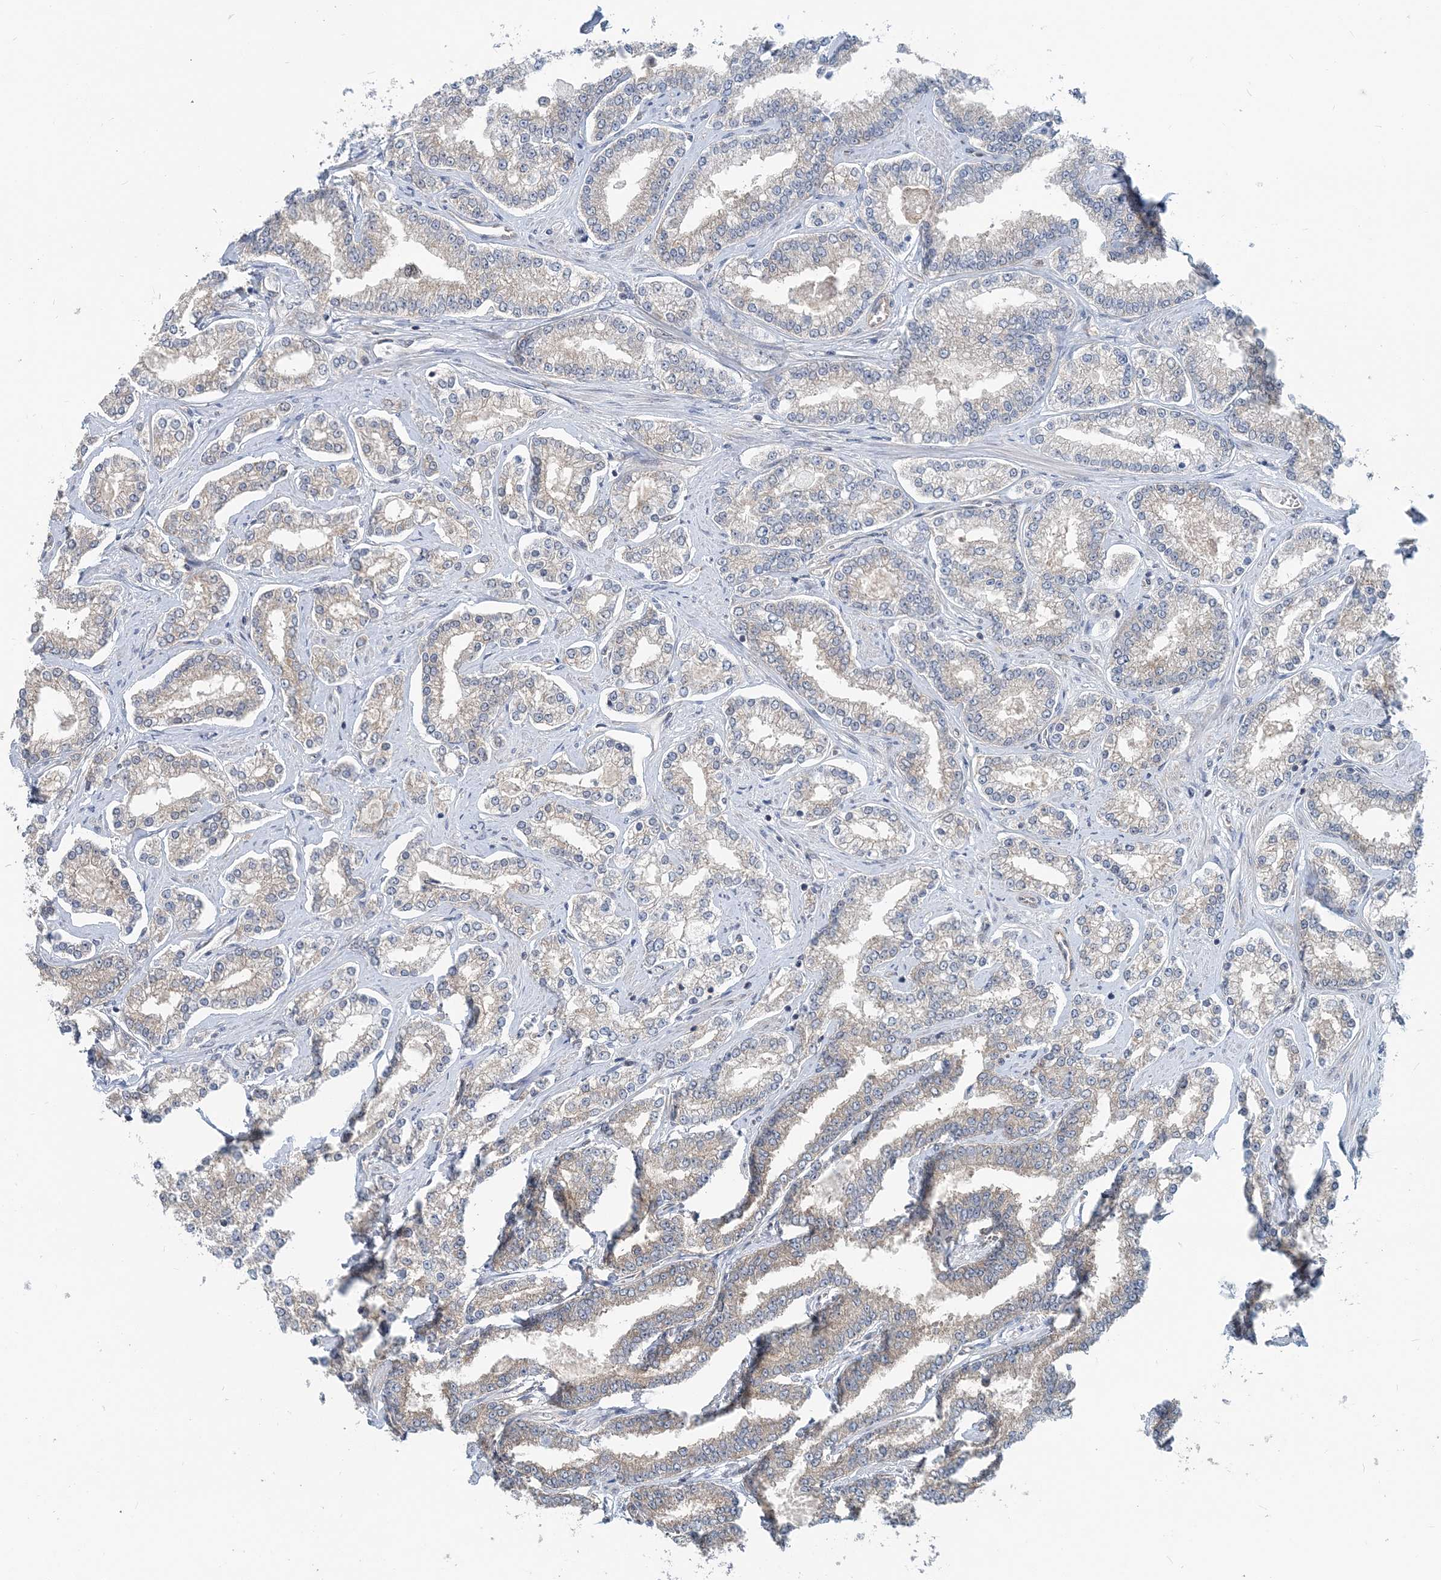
{"staining": {"intensity": "negative", "quantity": "none", "location": "none"}, "tissue": "prostate cancer", "cell_type": "Tumor cells", "image_type": "cancer", "snomed": [{"axis": "morphology", "description": "Normal tissue, NOS"}, {"axis": "morphology", "description": "Adenocarcinoma, High grade"}, {"axis": "topography", "description": "Prostate"}], "caption": "Histopathology image shows no significant protein staining in tumor cells of prostate adenocarcinoma (high-grade).", "gene": "MOB4", "patient": {"sex": "male", "age": 83}}